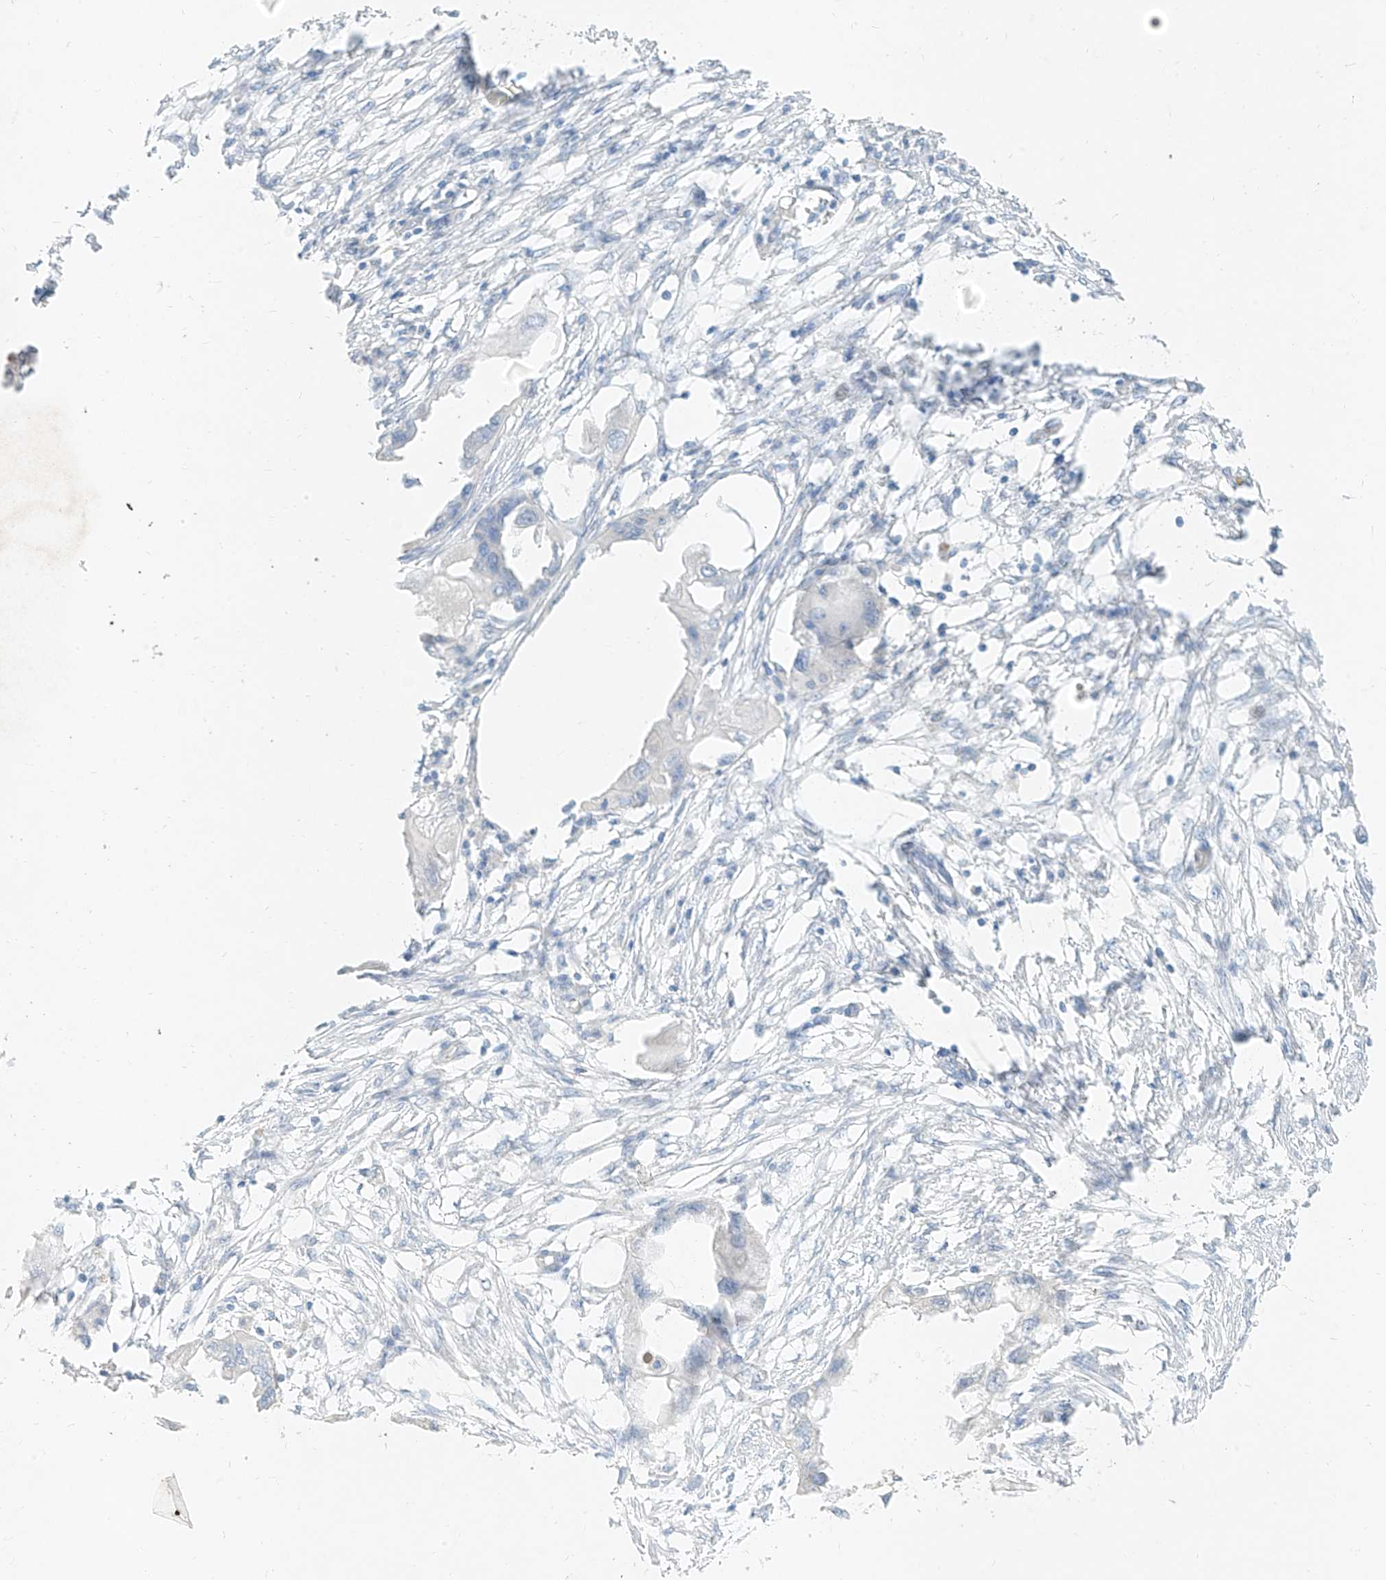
{"staining": {"intensity": "negative", "quantity": "none", "location": "none"}, "tissue": "endometrial cancer", "cell_type": "Tumor cells", "image_type": "cancer", "snomed": [{"axis": "morphology", "description": "Adenocarcinoma, NOS"}, {"axis": "morphology", "description": "Adenocarcinoma, metastatic, NOS"}, {"axis": "topography", "description": "Adipose tissue"}, {"axis": "topography", "description": "Endometrium"}], "caption": "There is no significant staining in tumor cells of endometrial adenocarcinoma.", "gene": "ZZEF1", "patient": {"sex": "female", "age": 67}}